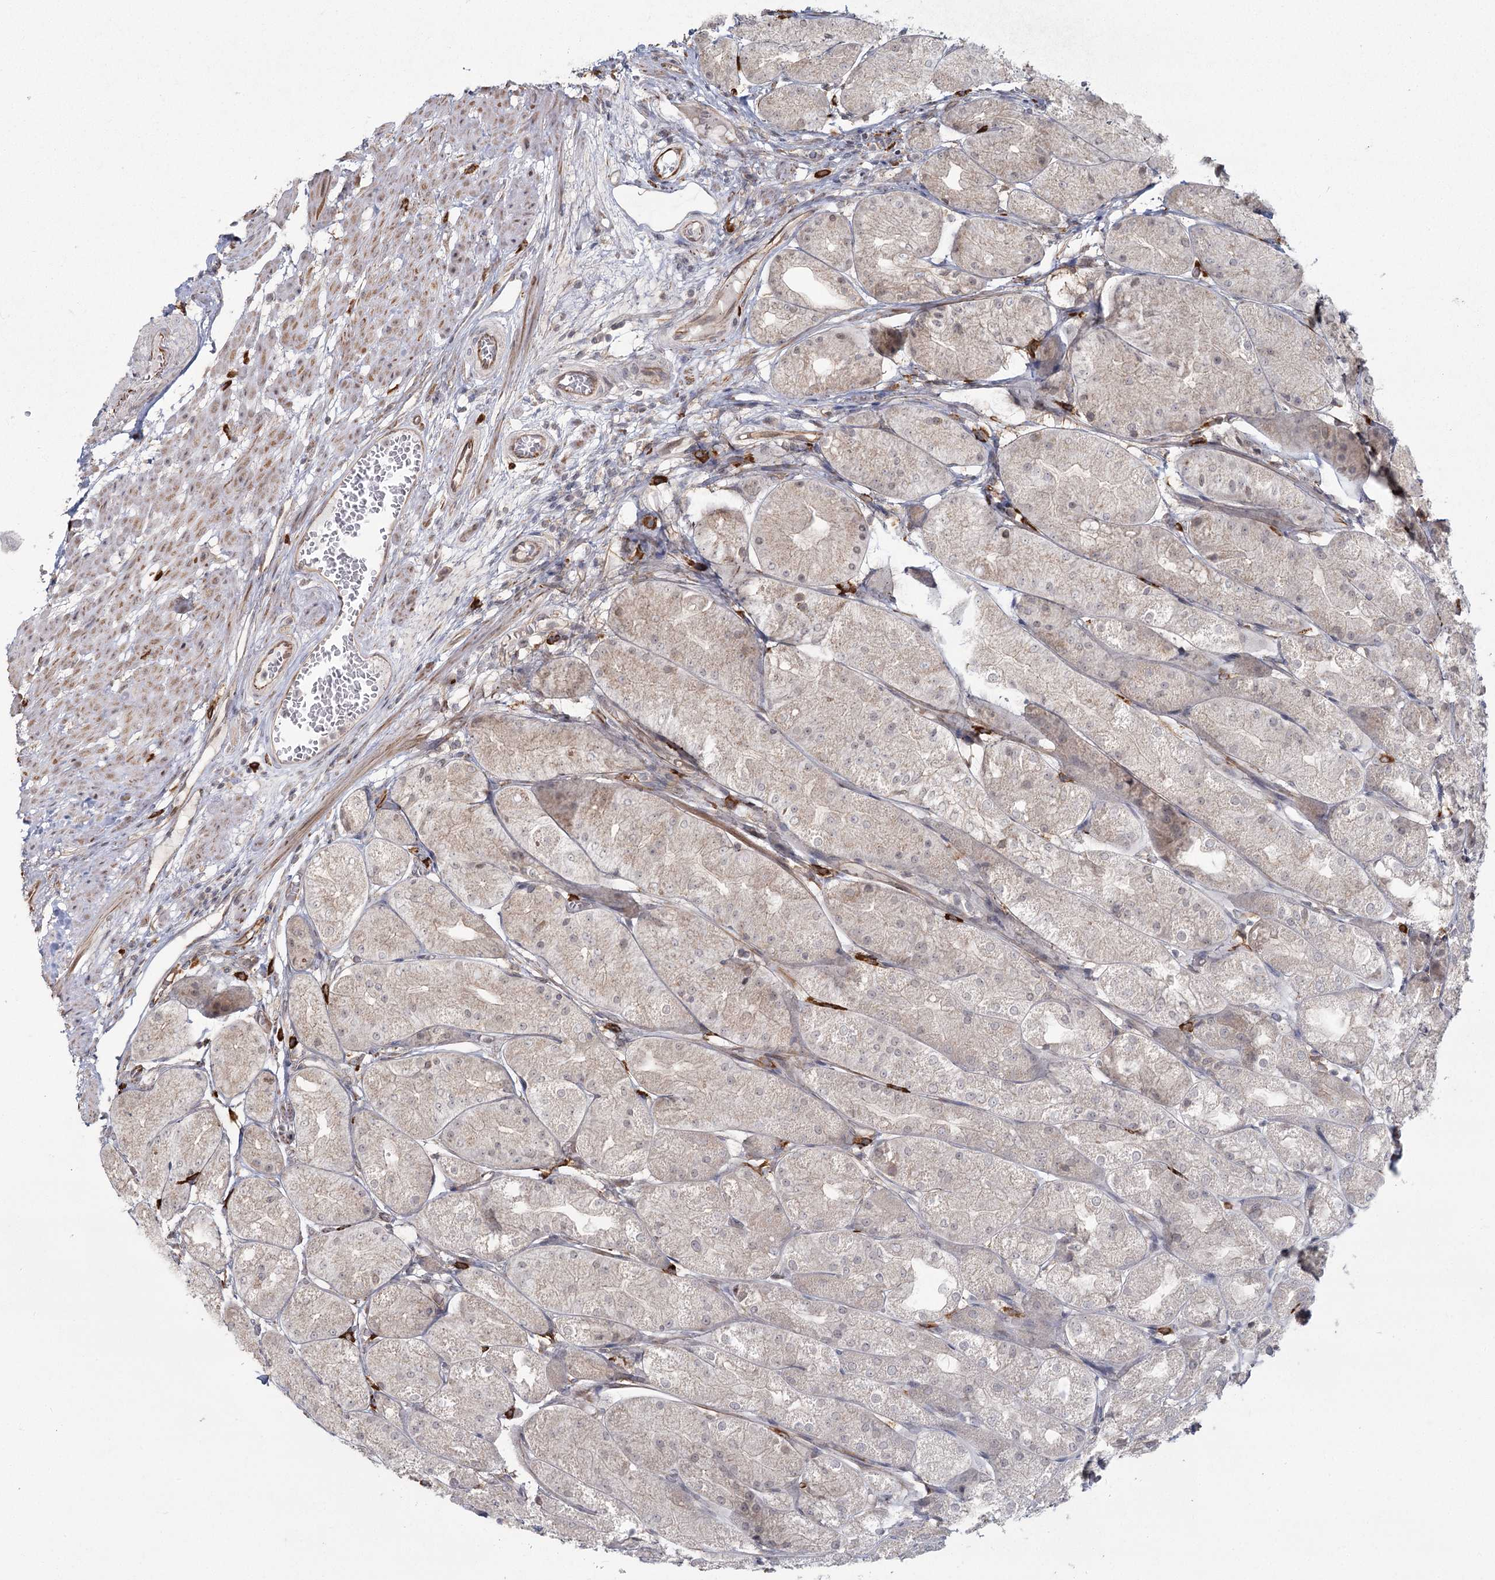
{"staining": {"intensity": "weak", "quantity": "25%-75%", "location": "cytoplasmic/membranous,nuclear"}, "tissue": "stomach", "cell_type": "Glandular cells", "image_type": "normal", "snomed": [{"axis": "morphology", "description": "Normal tissue, NOS"}, {"axis": "topography", "description": "Stomach, upper"}], "caption": "IHC micrograph of benign stomach: stomach stained using immunohistochemistry exhibits low levels of weak protein expression localized specifically in the cytoplasmic/membranous,nuclear of glandular cells, appearing as a cytoplasmic/membranous,nuclear brown color.", "gene": "AP2M1", "patient": {"sex": "male", "age": 72}}